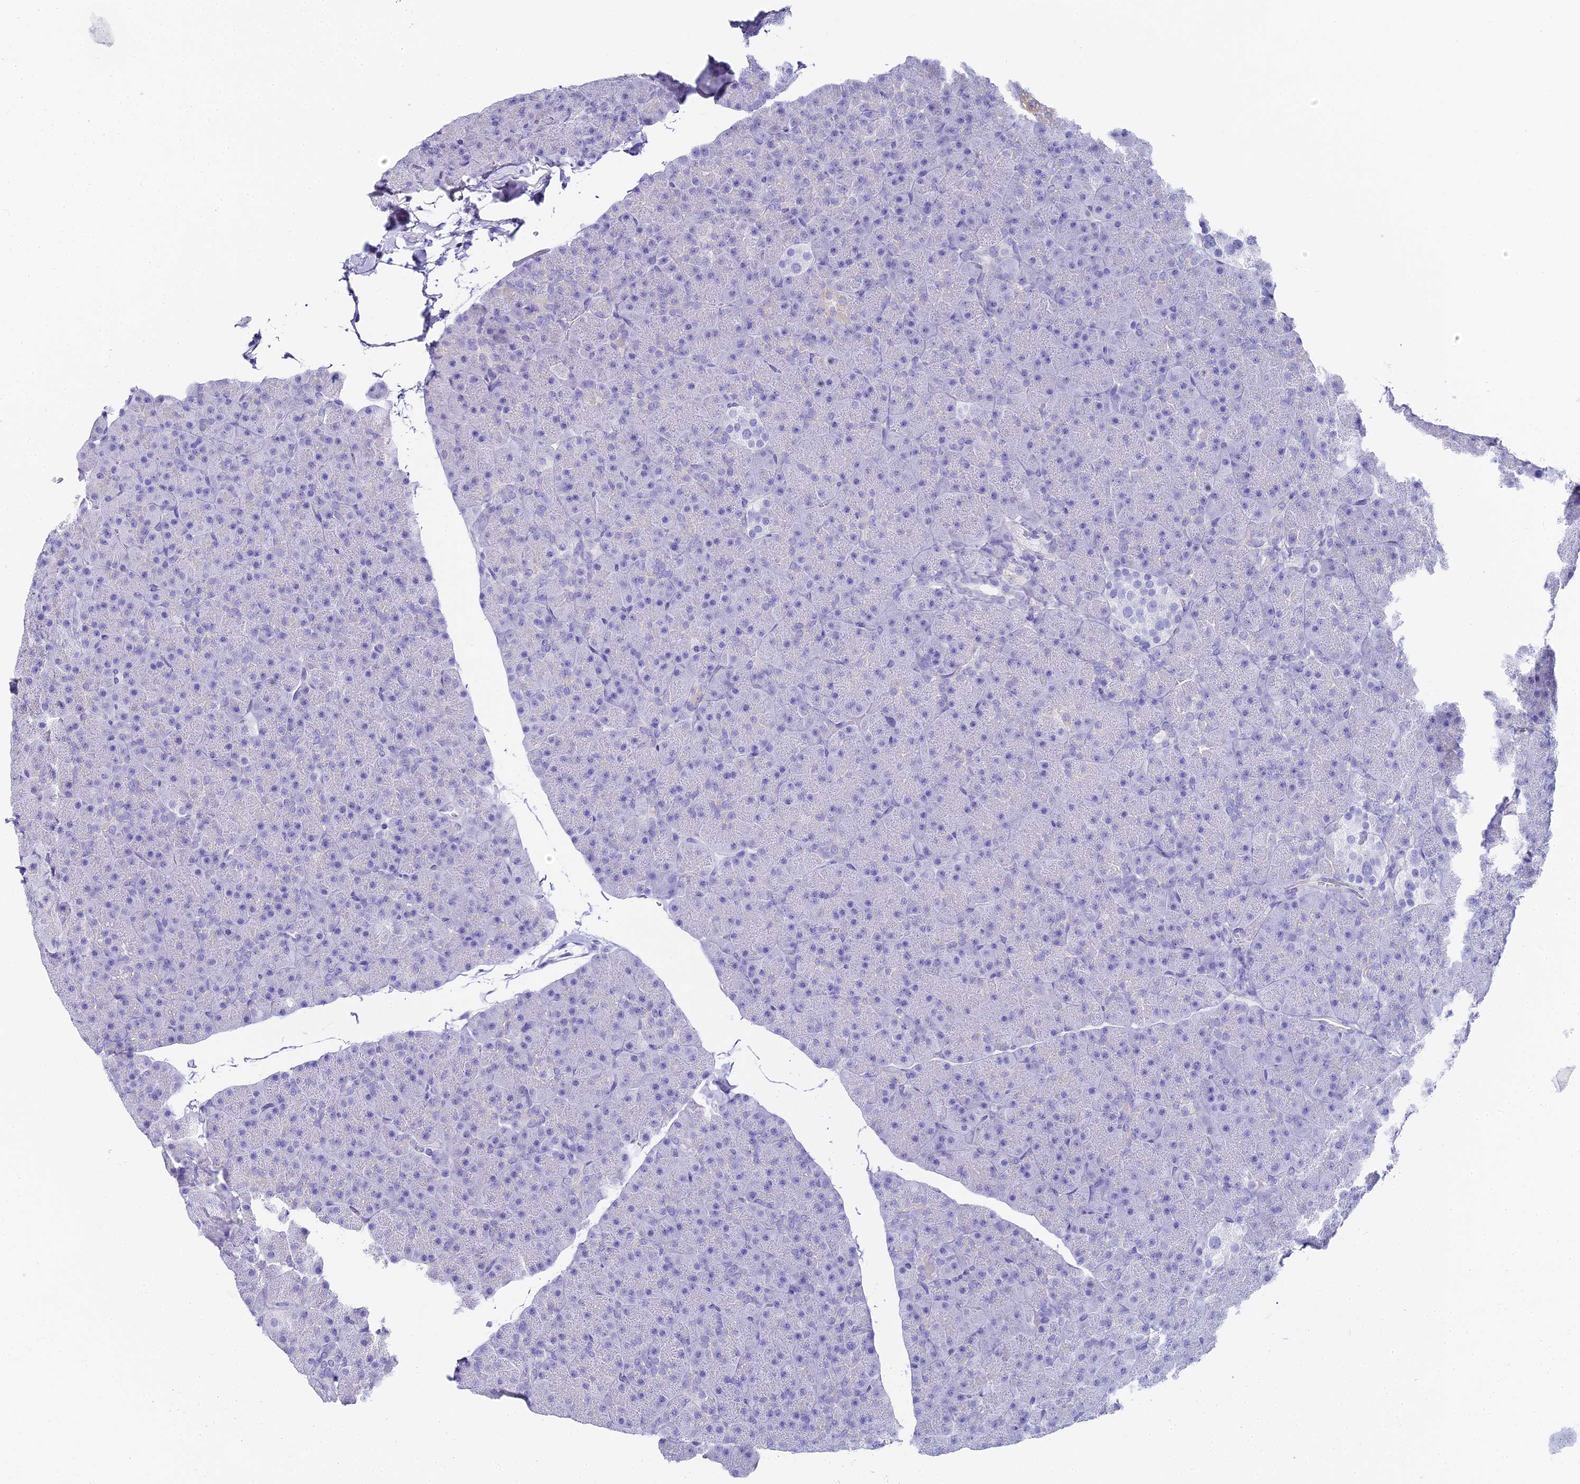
{"staining": {"intensity": "negative", "quantity": "none", "location": "none"}, "tissue": "pancreas", "cell_type": "Exocrine glandular cells", "image_type": "normal", "snomed": [{"axis": "morphology", "description": "Normal tissue, NOS"}, {"axis": "topography", "description": "Pancreas"}], "caption": "The photomicrograph shows no significant staining in exocrine glandular cells of pancreas.", "gene": "ABHD14A", "patient": {"sex": "male", "age": 36}}